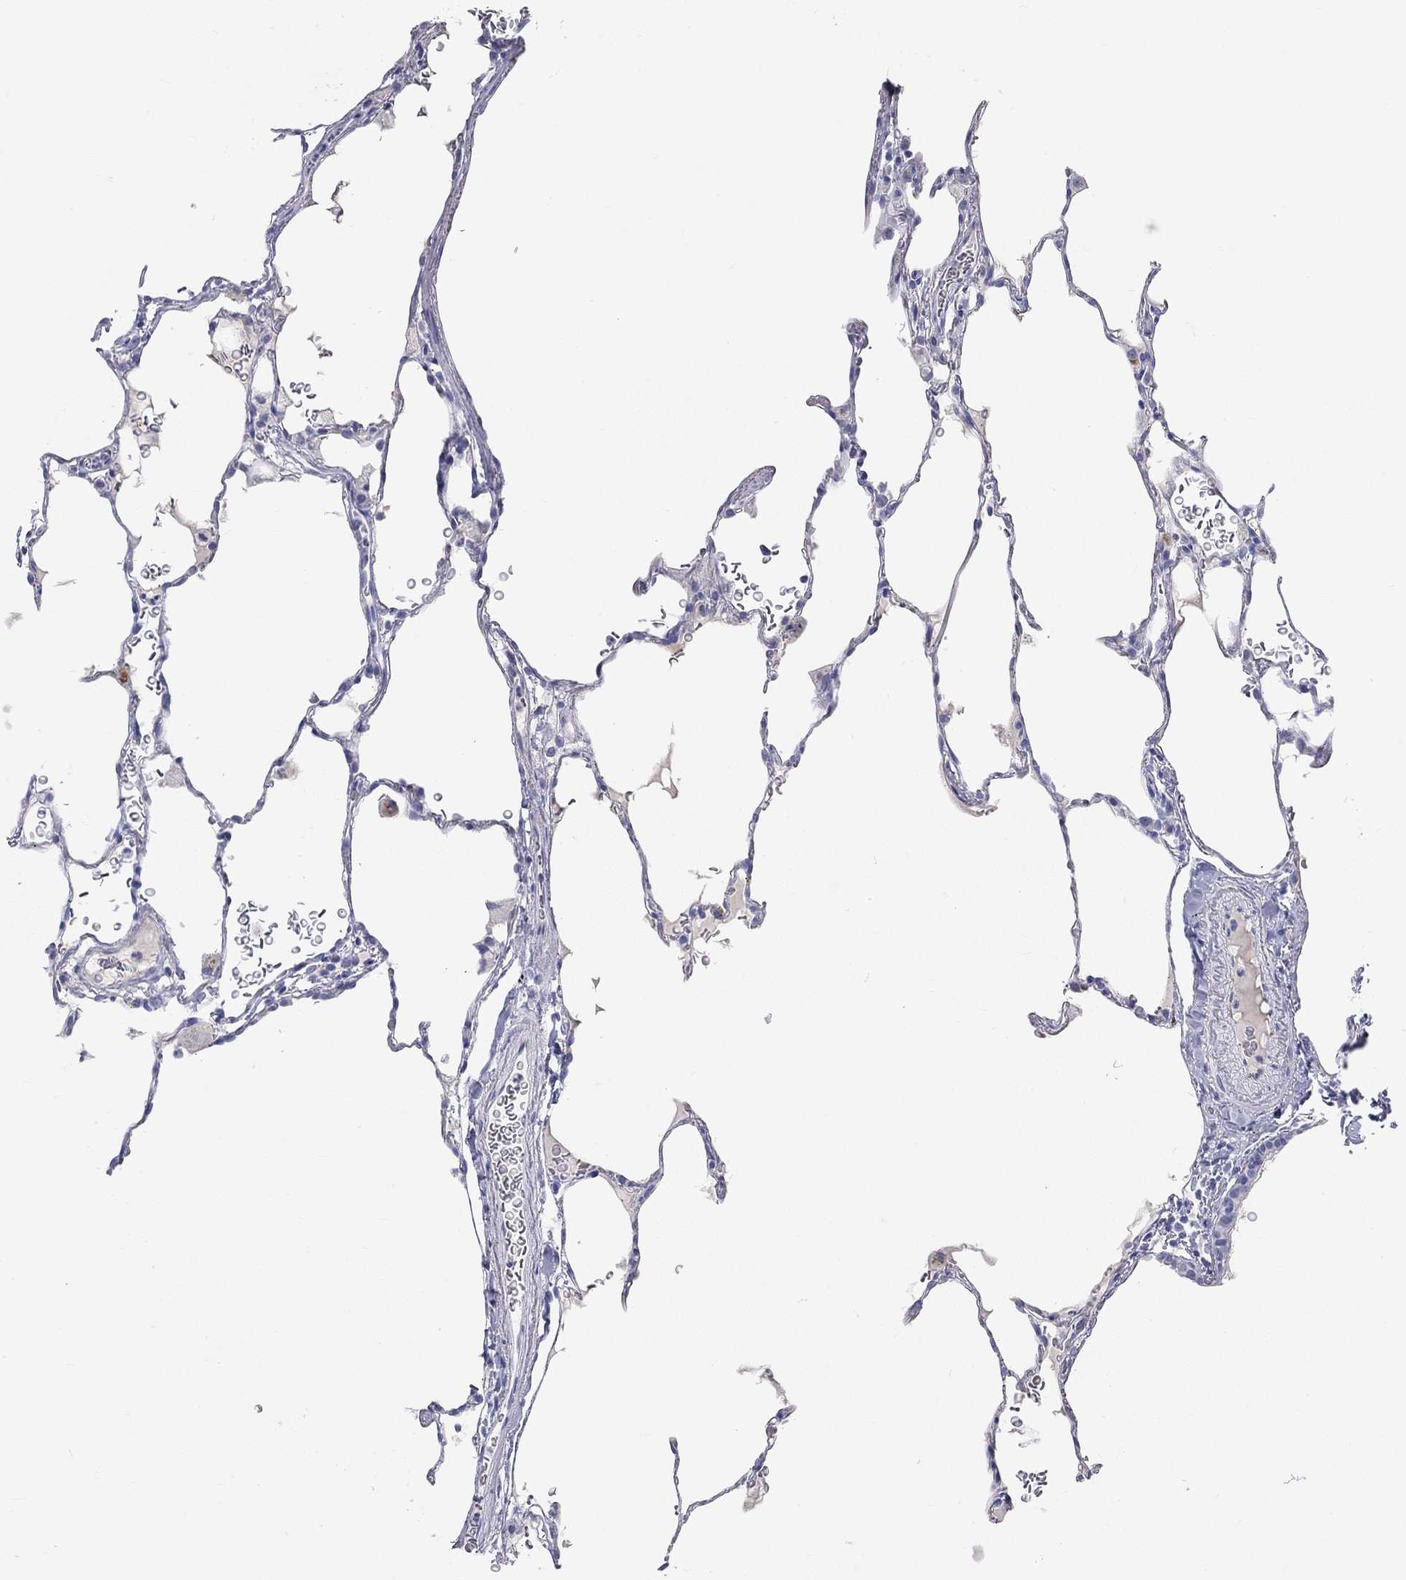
{"staining": {"intensity": "negative", "quantity": "none", "location": "none"}, "tissue": "lung", "cell_type": "Alveolar cells", "image_type": "normal", "snomed": [{"axis": "morphology", "description": "Normal tissue, NOS"}, {"axis": "morphology", "description": "Adenocarcinoma, metastatic, NOS"}, {"axis": "topography", "description": "Lung"}], "caption": "Immunohistochemical staining of benign lung reveals no significant expression in alveolar cells.", "gene": "PCDHGC5", "patient": {"sex": "male", "age": 45}}